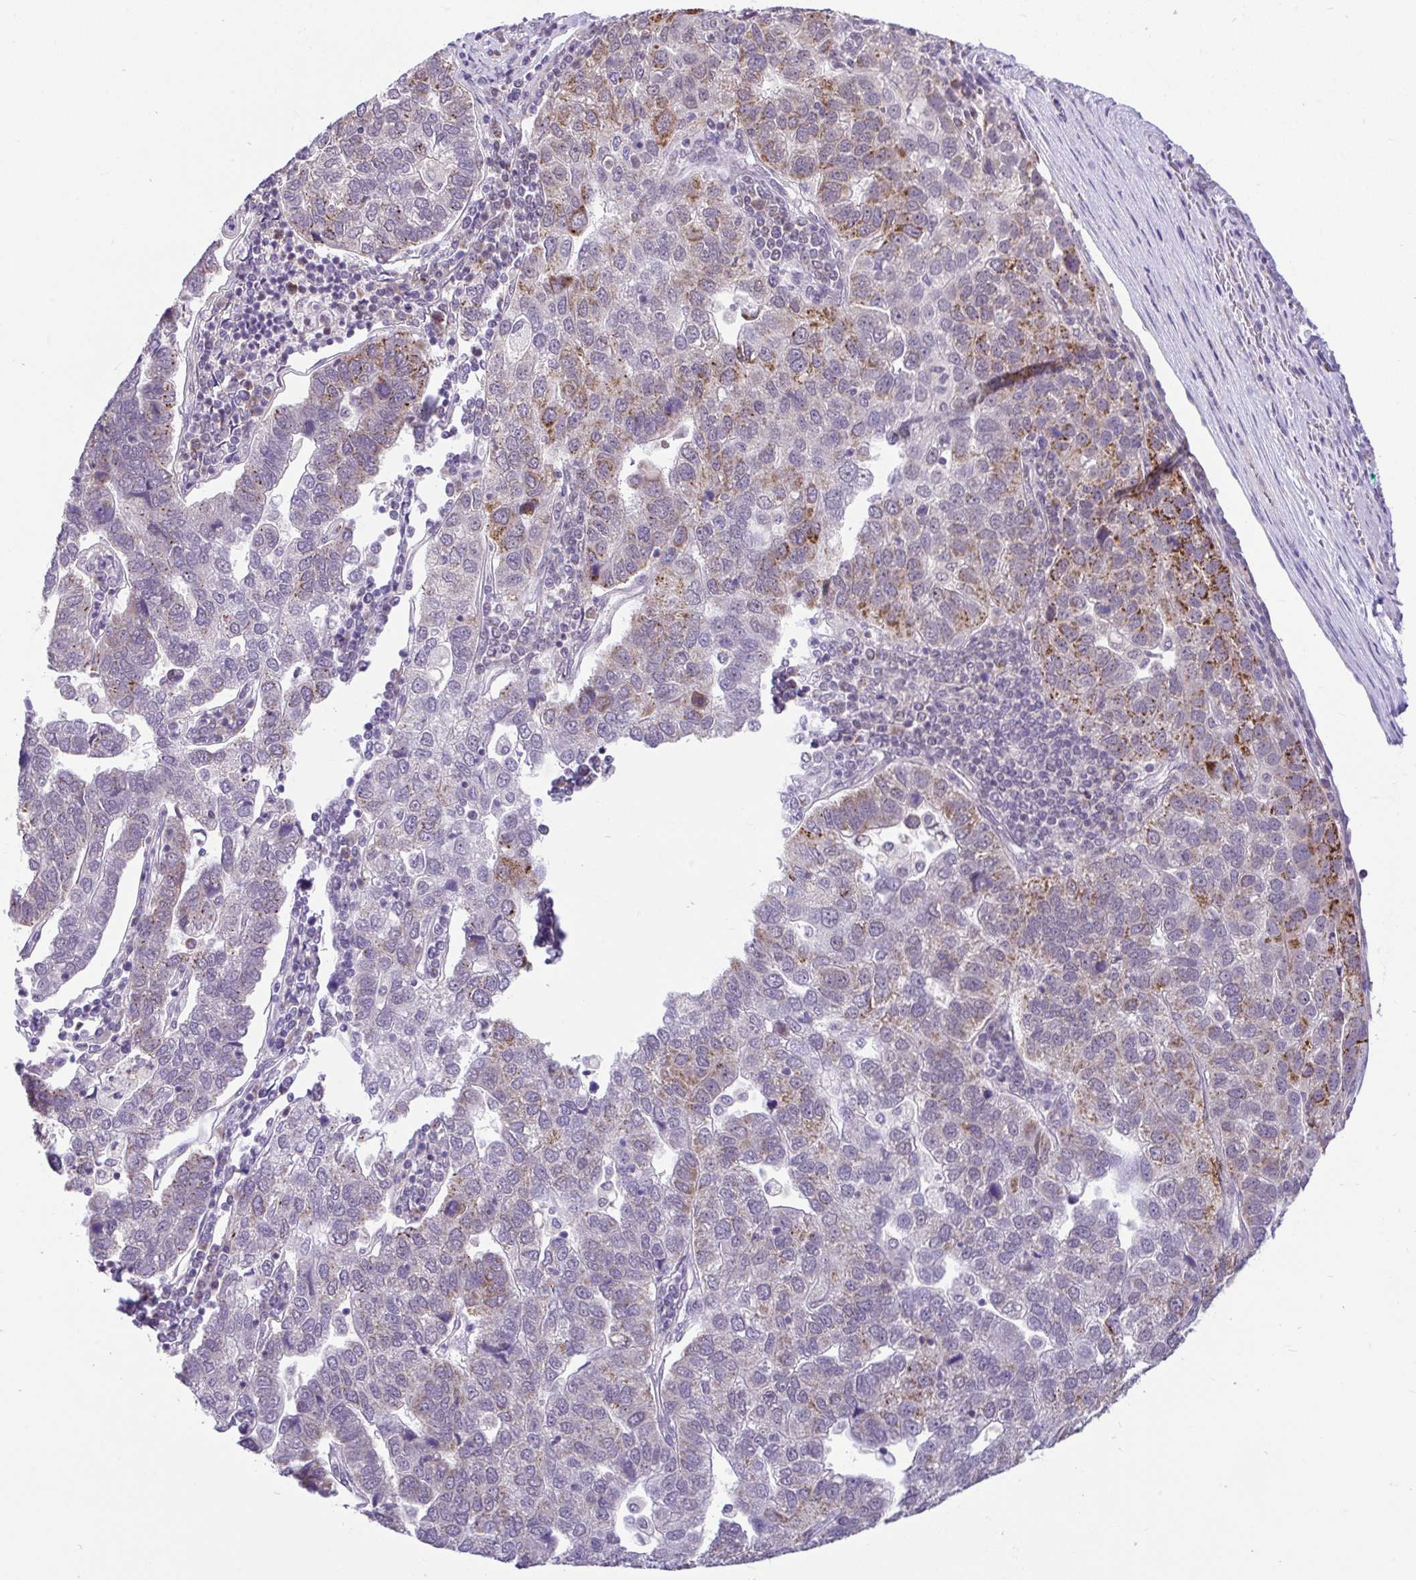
{"staining": {"intensity": "moderate", "quantity": "<25%", "location": "cytoplasmic/membranous"}, "tissue": "pancreatic cancer", "cell_type": "Tumor cells", "image_type": "cancer", "snomed": [{"axis": "morphology", "description": "Adenocarcinoma, NOS"}, {"axis": "topography", "description": "Pancreas"}], "caption": "About <25% of tumor cells in adenocarcinoma (pancreatic) reveal moderate cytoplasmic/membranous protein expression as visualized by brown immunohistochemical staining.", "gene": "PYCR2", "patient": {"sex": "female", "age": 61}}